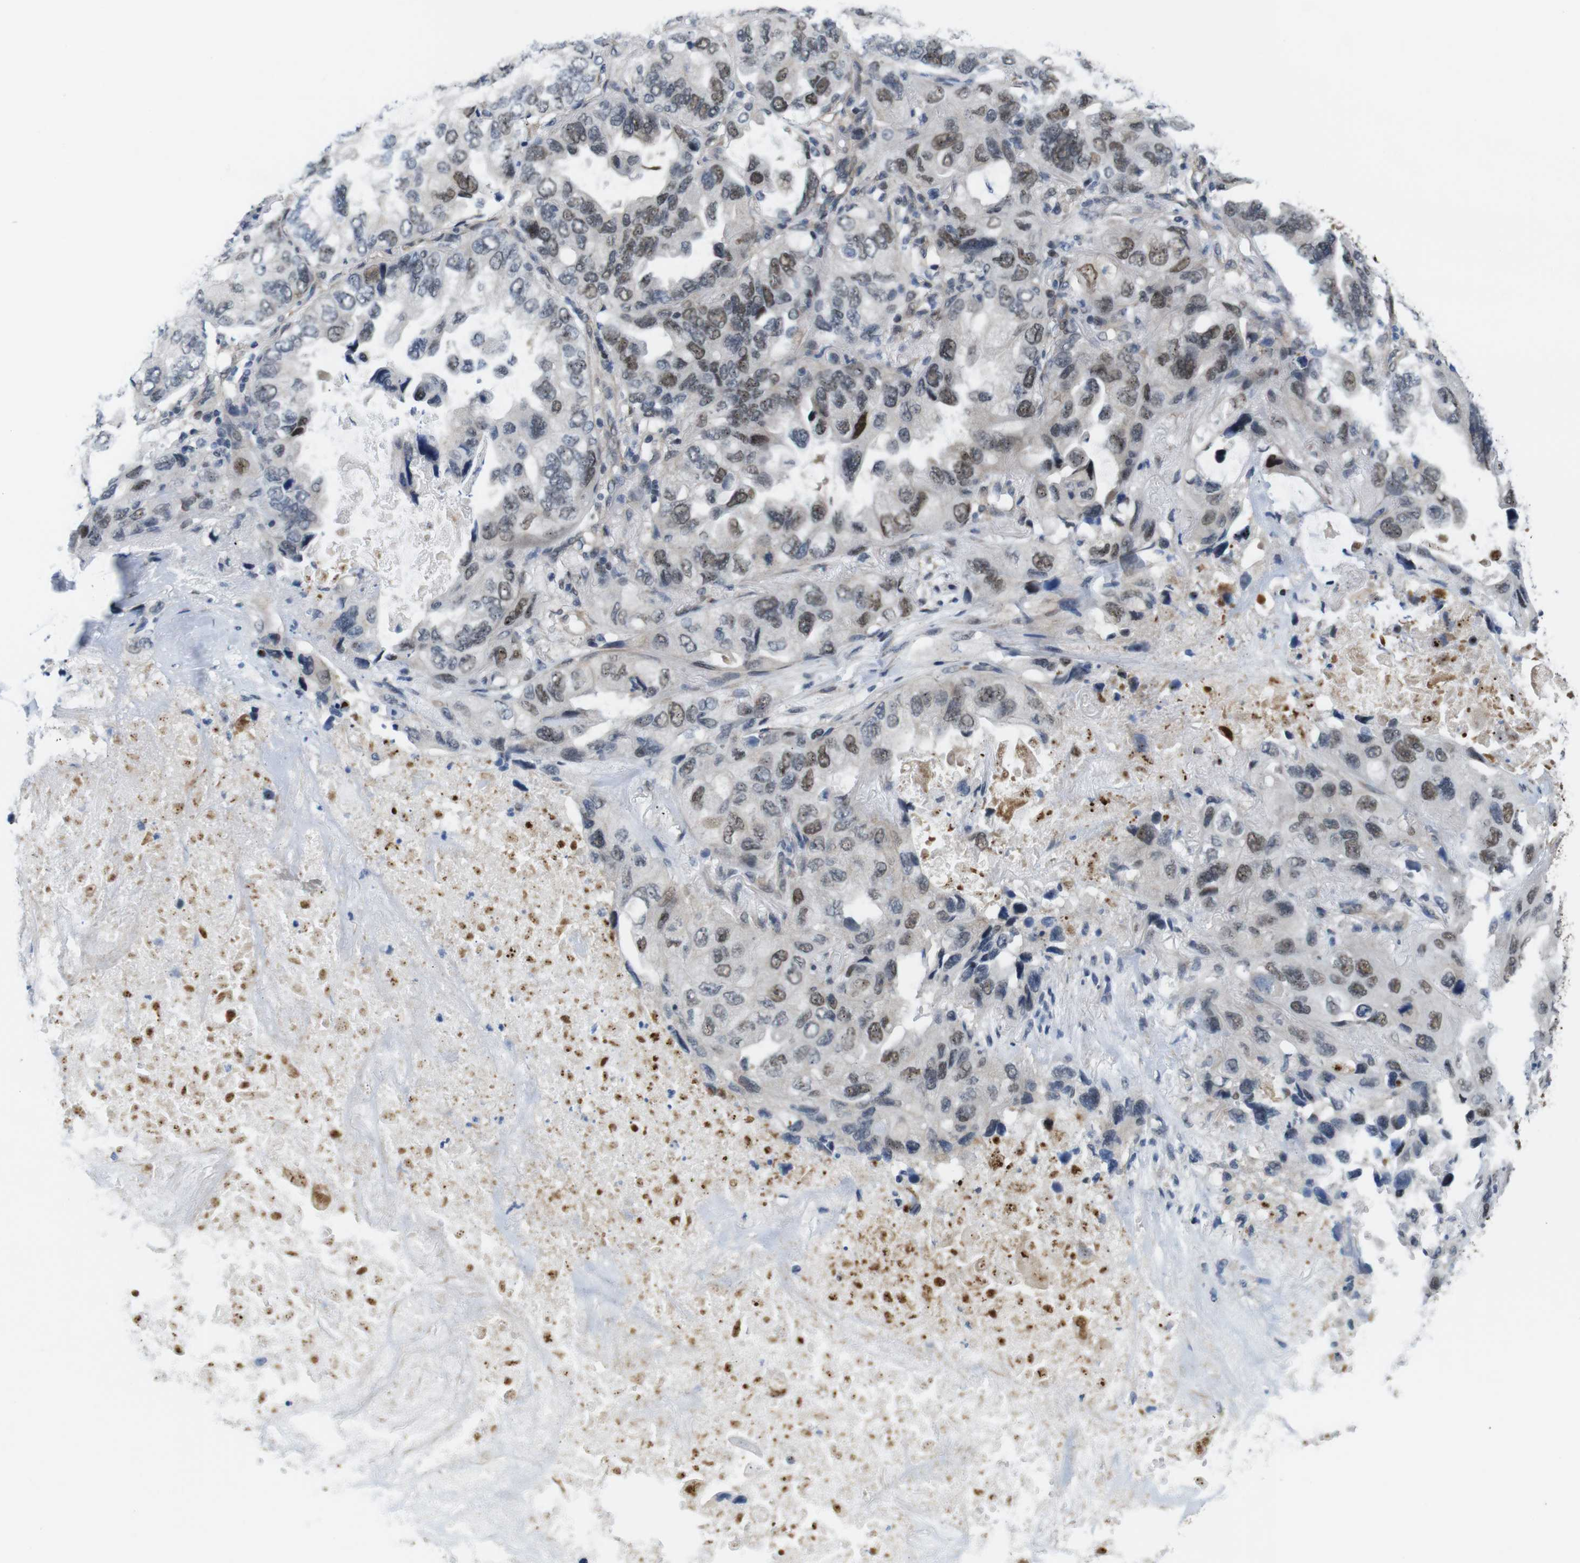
{"staining": {"intensity": "moderate", "quantity": ">75%", "location": "nuclear"}, "tissue": "lung cancer", "cell_type": "Tumor cells", "image_type": "cancer", "snomed": [{"axis": "morphology", "description": "Squamous cell carcinoma, NOS"}, {"axis": "topography", "description": "Lung"}], "caption": "Approximately >75% of tumor cells in lung squamous cell carcinoma reveal moderate nuclear protein expression as visualized by brown immunohistochemical staining.", "gene": "SMCO2", "patient": {"sex": "female", "age": 73}}